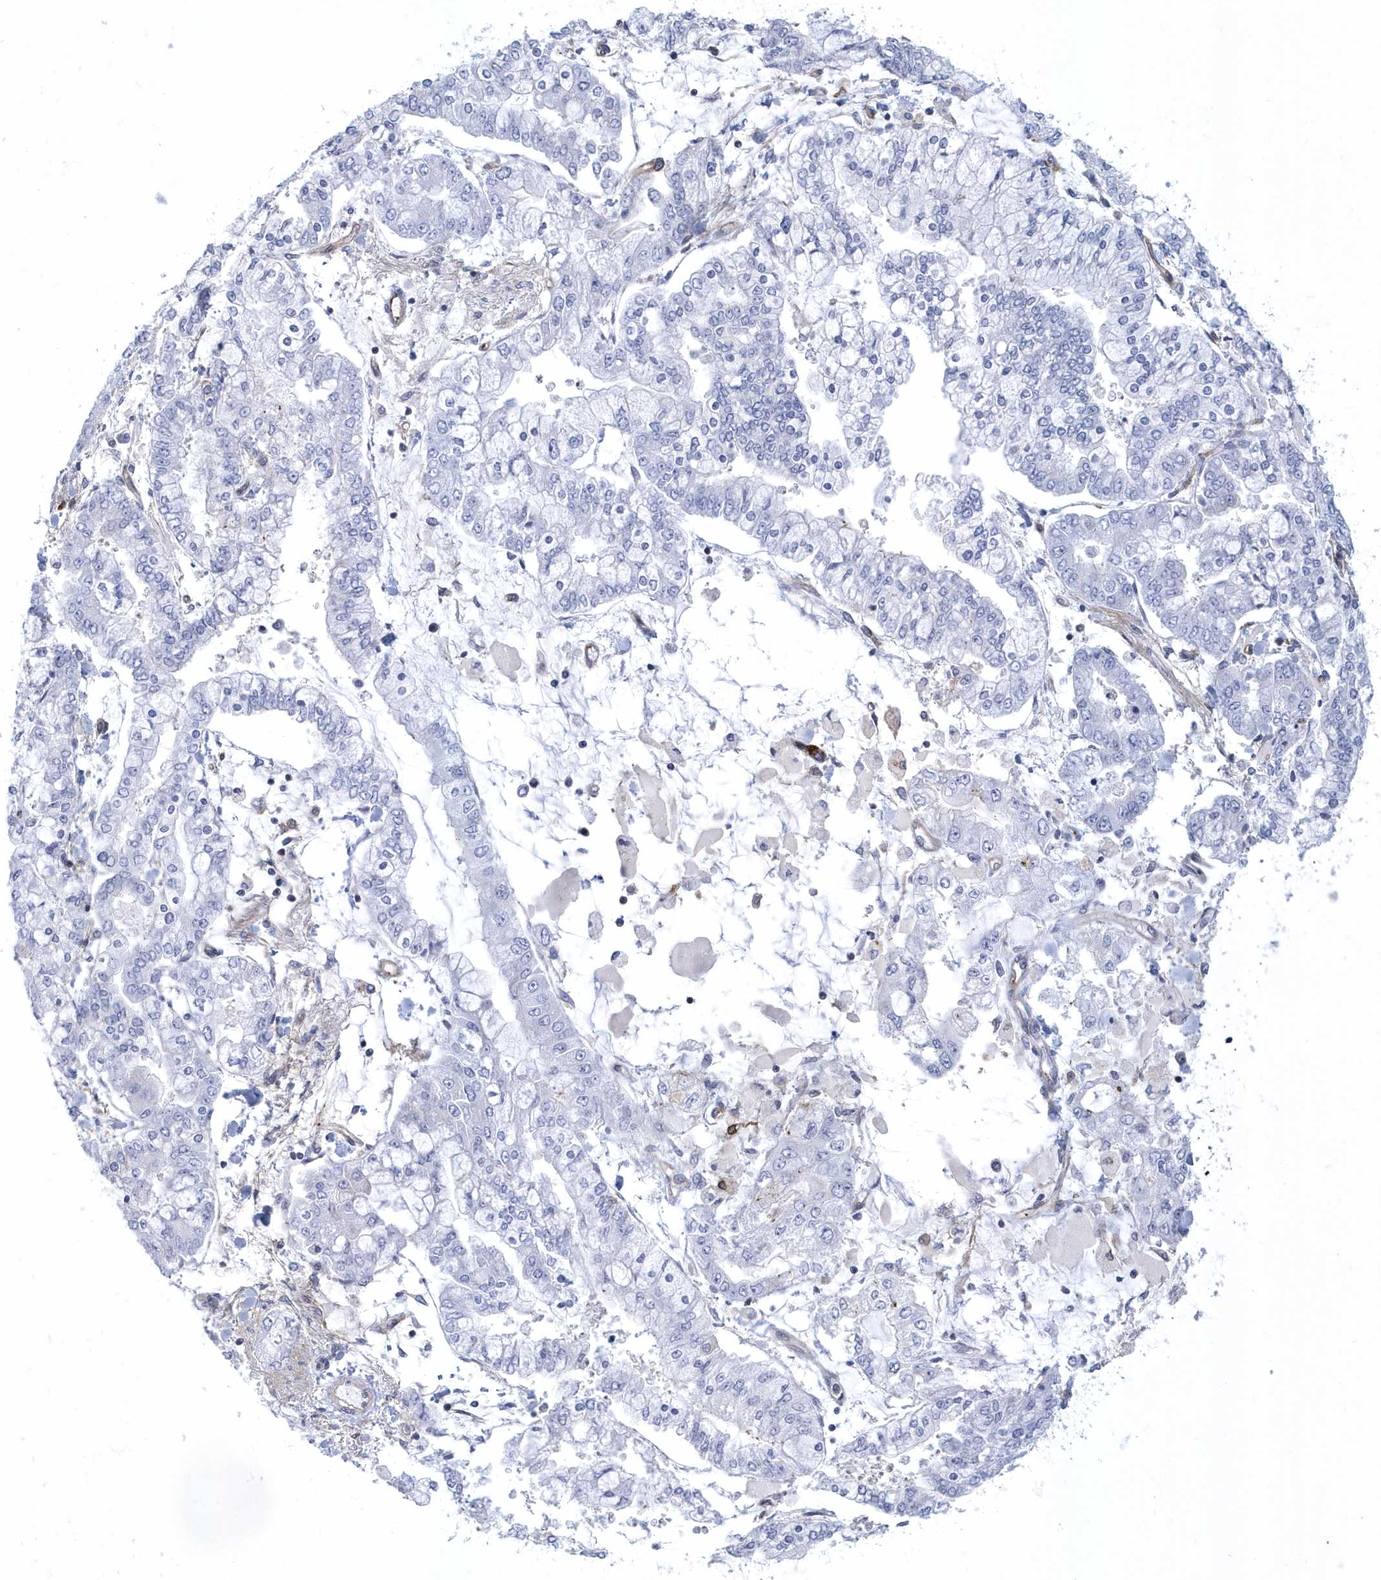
{"staining": {"intensity": "negative", "quantity": "none", "location": "none"}, "tissue": "stomach cancer", "cell_type": "Tumor cells", "image_type": "cancer", "snomed": [{"axis": "morphology", "description": "Normal tissue, NOS"}, {"axis": "morphology", "description": "Adenocarcinoma, NOS"}, {"axis": "topography", "description": "Stomach, upper"}, {"axis": "topography", "description": "Stomach"}], "caption": "Human stomach adenocarcinoma stained for a protein using IHC displays no staining in tumor cells.", "gene": "ARAP2", "patient": {"sex": "male", "age": 76}}